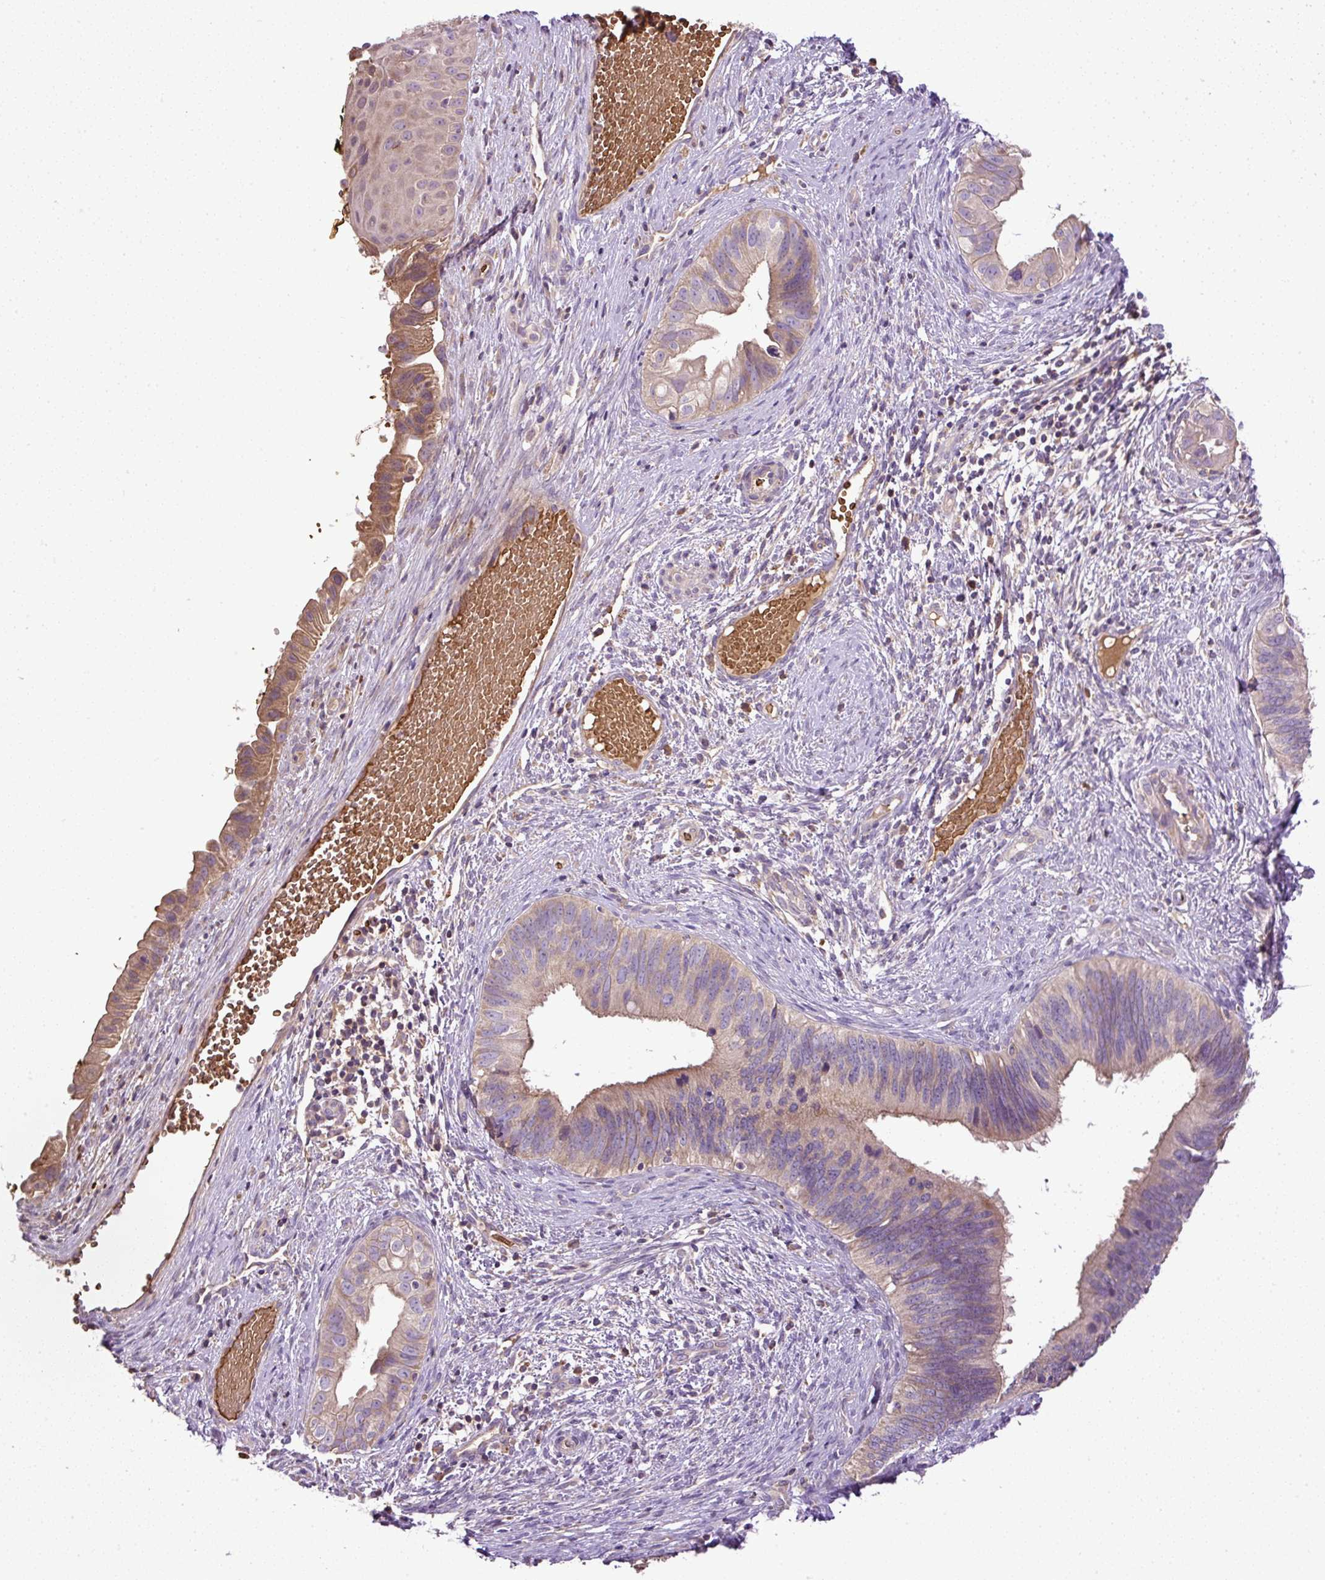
{"staining": {"intensity": "weak", "quantity": ">75%", "location": "cytoplasmic/membranous"}, "tissue": "cervical cancer", "cell_type": "Tumor cells", "image_type": "cancer", "snomed": [{"axis": "morphology", "description": "Adenocarcinoma, NOS"}, {"axis": "topography", "description": "Cervix"}], "caption": "High-power microscopy captured an immunohistochemistry micrograph of cervical cancer (adenocarcinoma), revealing weak cytoplasmic/membranous expression in approximately >75% of tumor cells.", "gene": "CXCL13", "patient": {"sex": "female", "age": 42}}